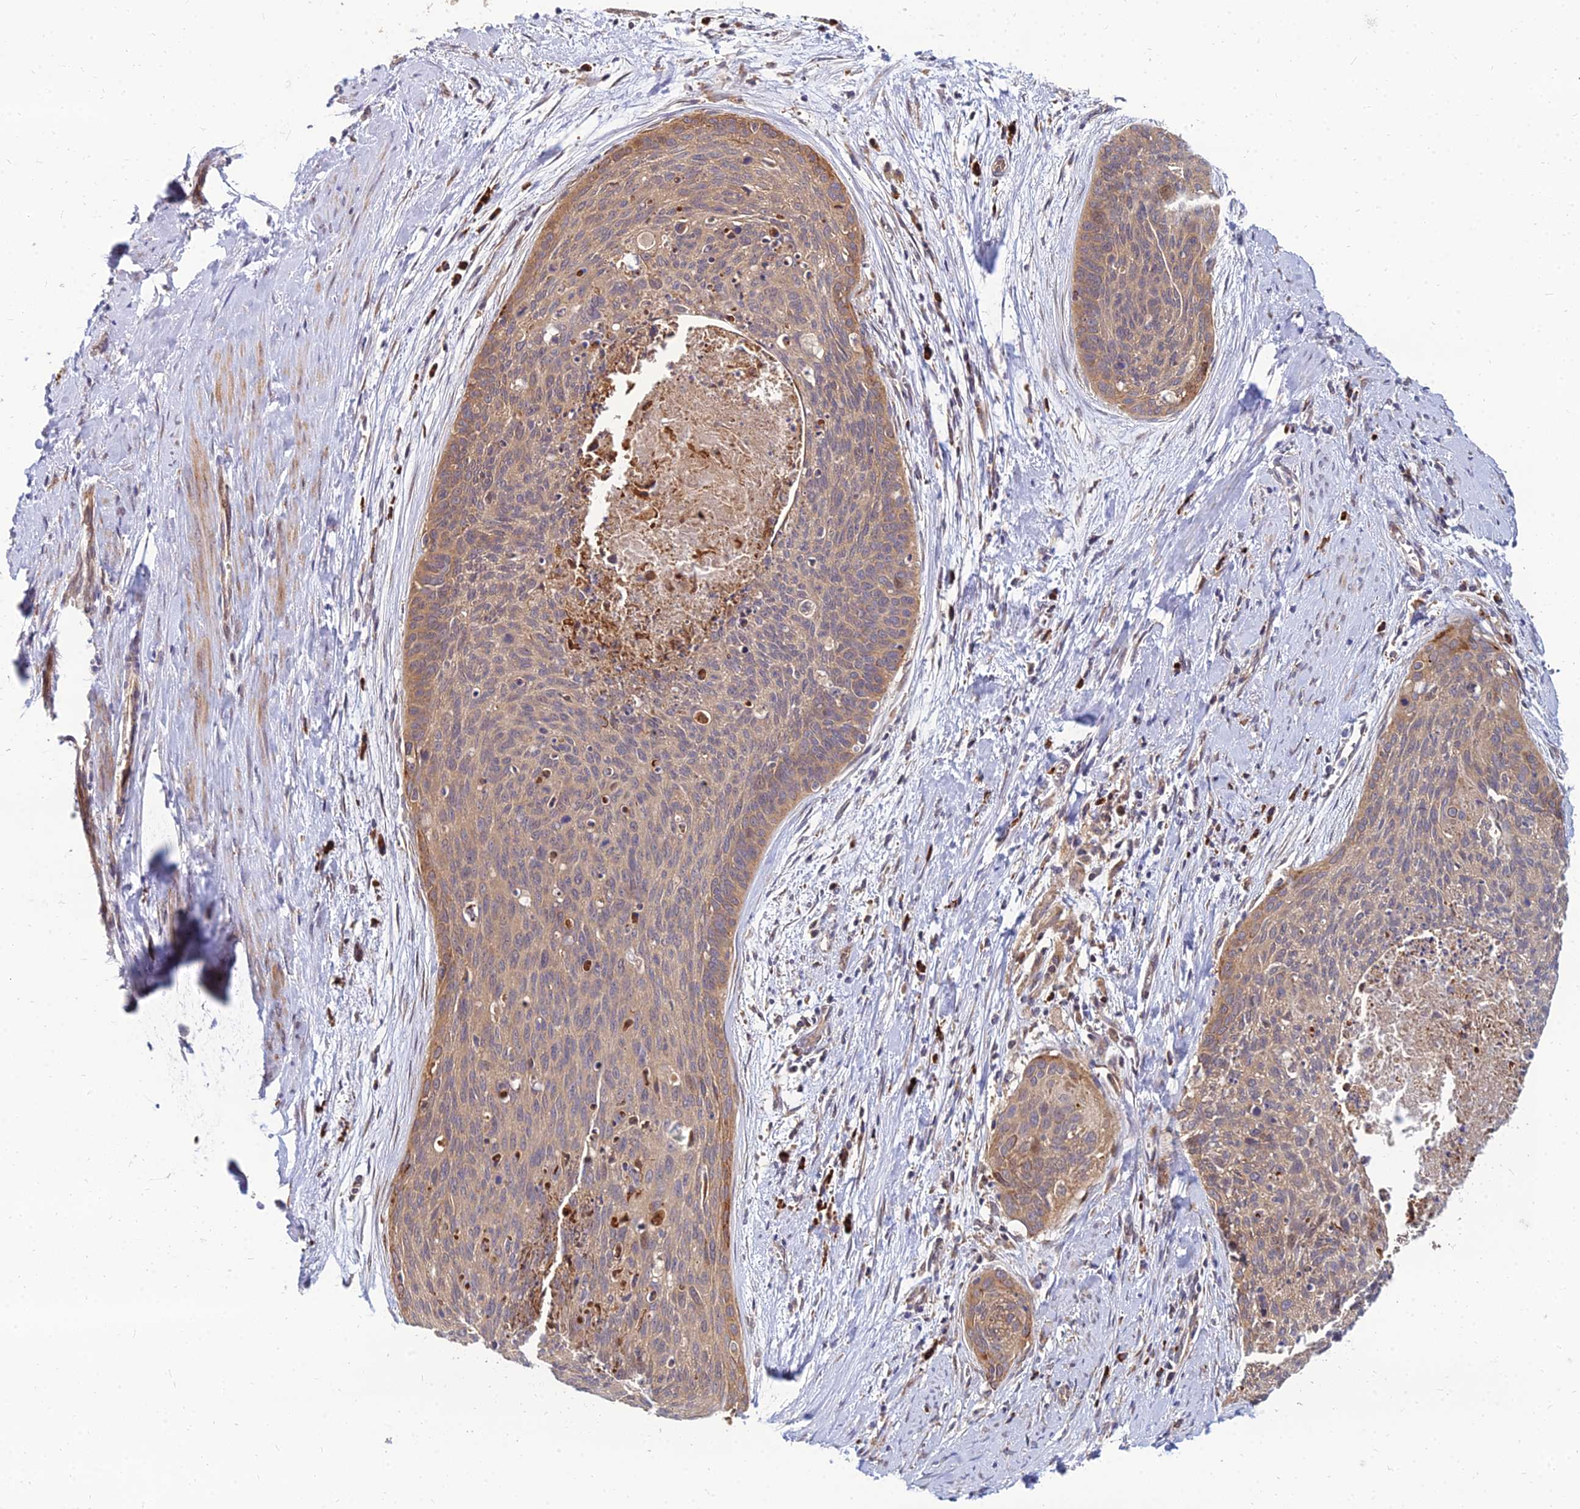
{"staining": {"intensity": "moderate", "quantity": "25%-75%", "location": "cytoplasmic/membranous"}, "tissue": "cervical cancer", "cell_type": "Tumor cells", "image_type": "cancer", "snomed": [{"axis": "morphology", "description": "Squamous cell carcinoma, NOS"}, {"axis": "topography", "description": "Cervix"}], "caption": "Cervical cancer stained with a brown dye exhibits moderate cytoplasmic/membranous positive positivity in about 25%-75% of tumor cells.", "gene": "CCT6B", "patient": {"sex": "female", "age": 55}}